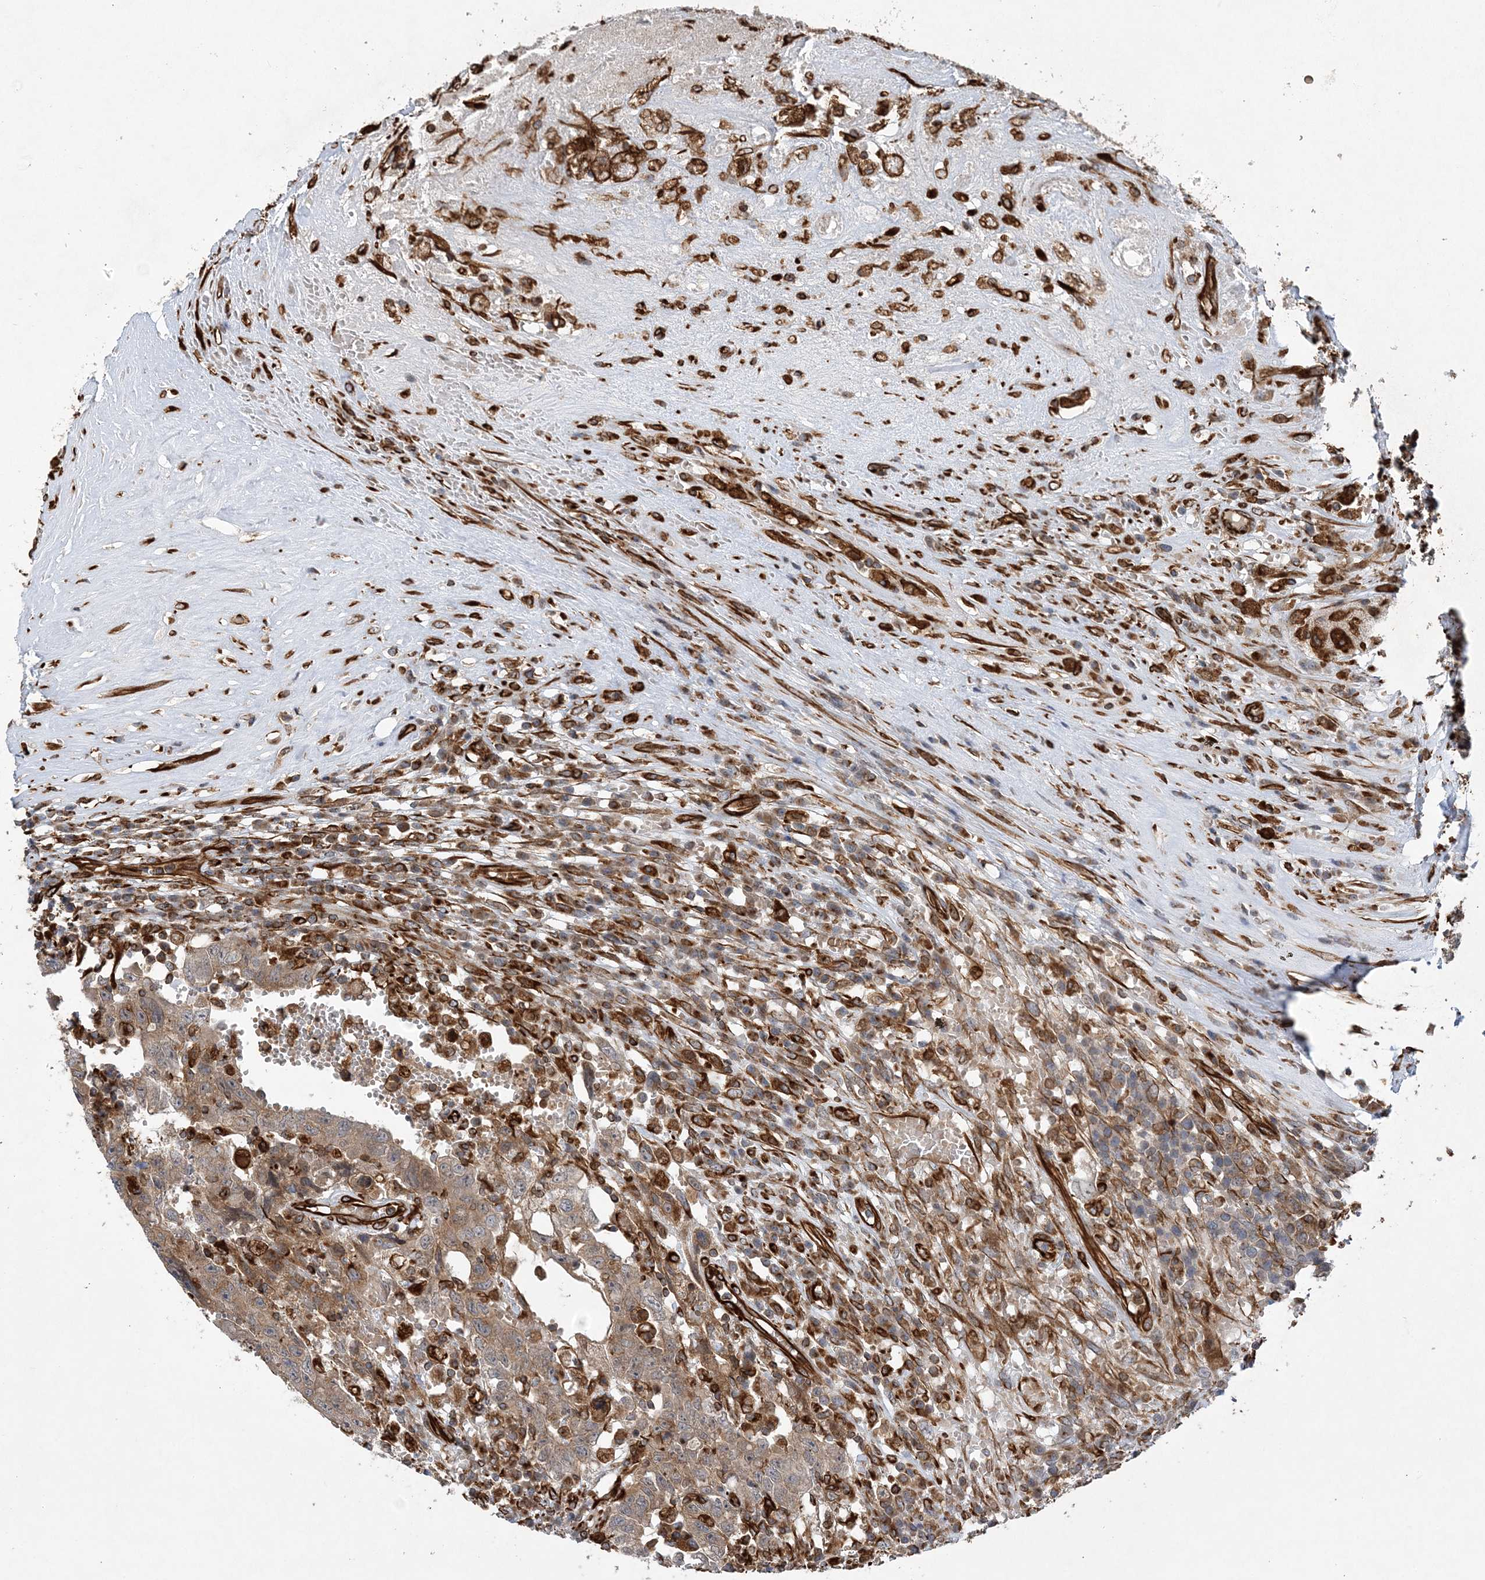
{"staining": {"intensity": "moderate", "quantity": ">75%", "location": "cytoplasmic/membranous"}, "tissue": "testis cancer", "cell_type": "Tumor cells", "image_type": "cancer", "snomed": [{"axis": "morphology", "description": "Carcinoma, Embryonal, NOS"}, {"axis": "topography", "description": "Testis"}], "caption": "Embryonal carcinoma (testis) stained for a protein (brown) shows moderate cytoplasmic/membranous positive positivity in about >75% of tumor cells.", "gene": "FAM114A2", "patient": {"sex": "male", "age": 26}}